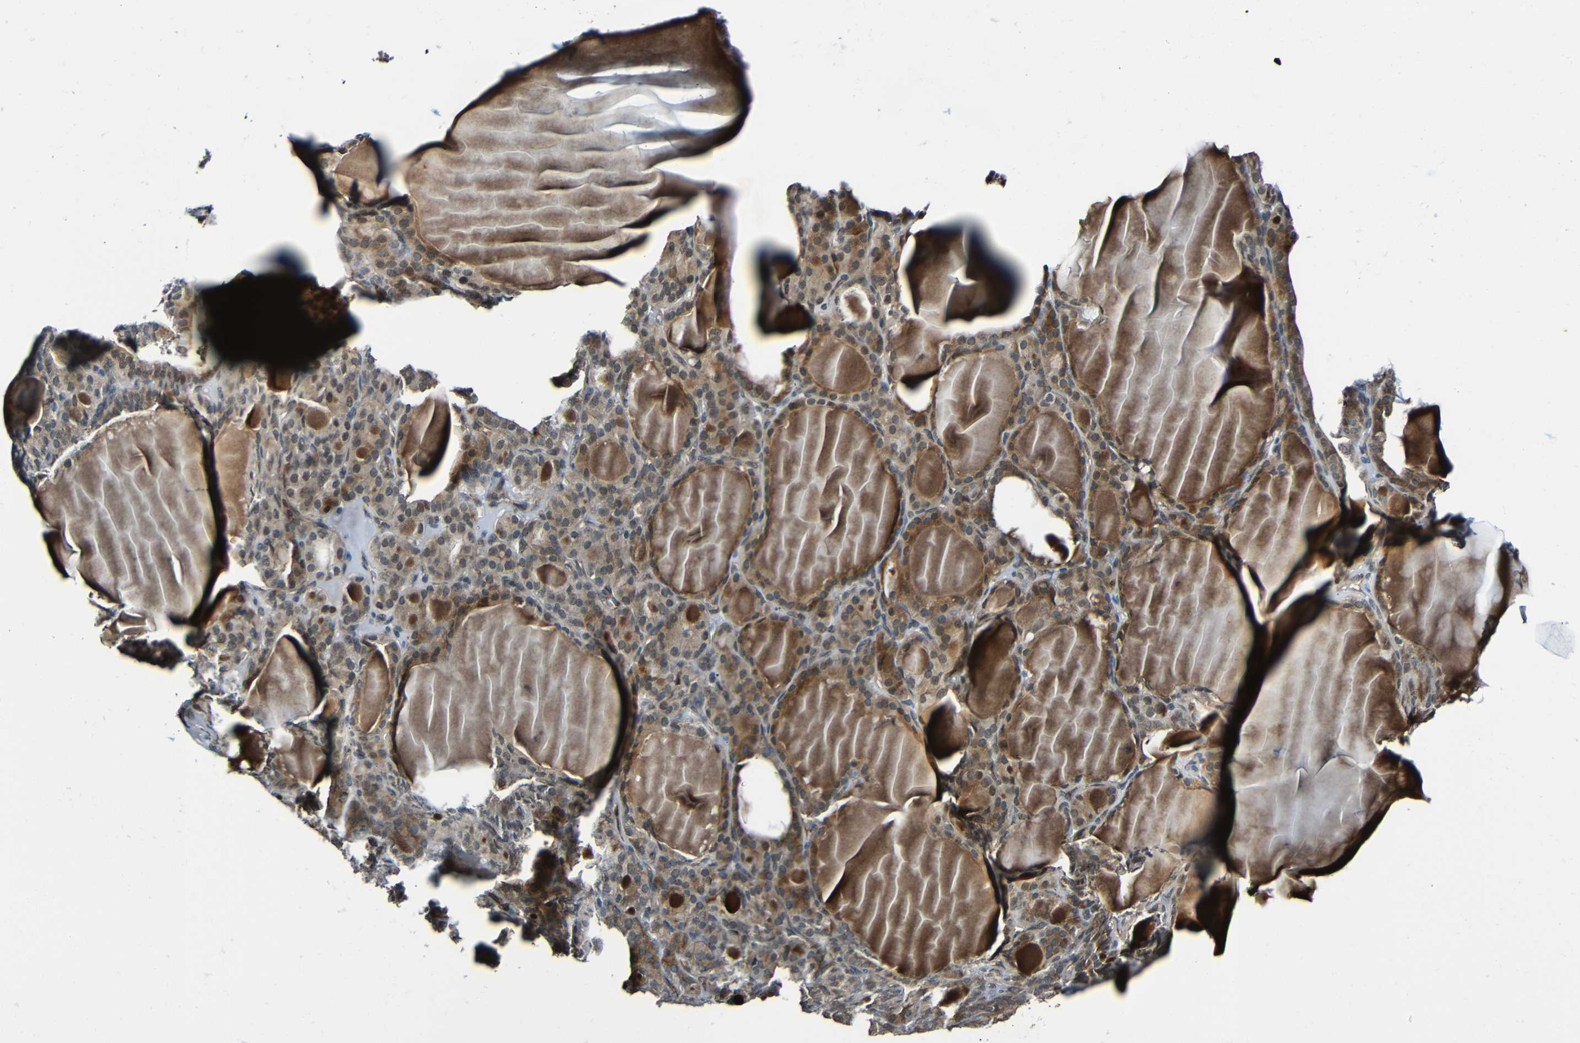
{"staining": {"intensity": "moderate", "quantity": ">75%", "location": "cytoplasmic/membranous,nuclear"}, "tissue": "thyroid gland", "cell_type": "Glandular cells", "image_type": "normal", "snomed": [{"axis": "morphology", "description": "Normal tissue, NOS"}, {"axis": "topography", "description": "Thyroid gland"}], "caption": "The image exhibits a brown stain indicating the presence of a protein in the cytoplasmic/membranous,nuclear of glandular cells in thyroid gland. The protein is shown in brown color, while the nuclei are stained blue.", "gene": "LGR5", "patient": {"sex": "female", "age": 28}}